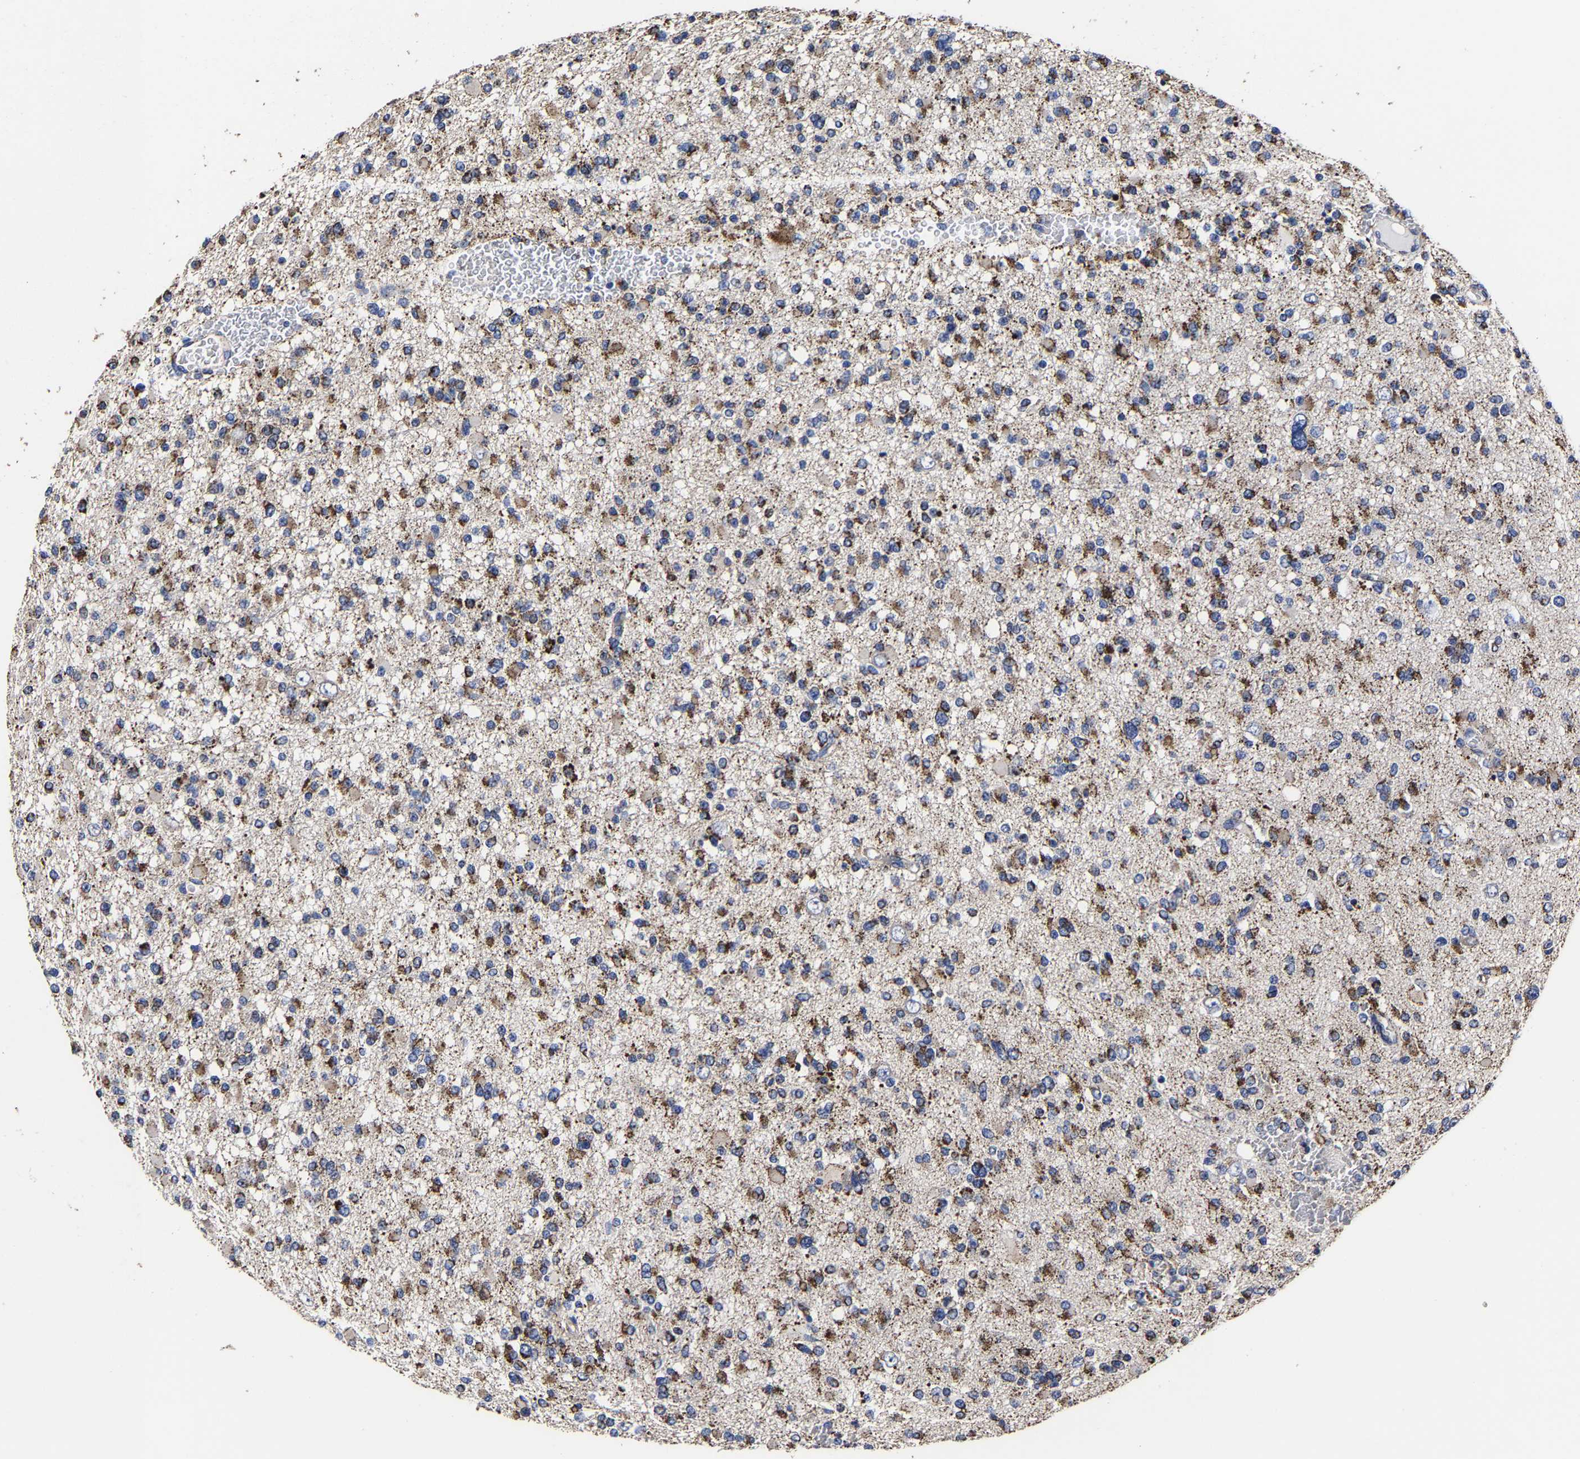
{"staining": {"intensity": "moderate", "quantity": ">75%", "location": "cytoplasmic/membranous"}, "tissue": "glioma", "cell_type": "Tumor cells", "image_type": "cancer", "snomed": [{"axis": "morphology", "description": "Glioma, malignant, Low grade"}, {"axis": "topography", "description": "Brain"}], "caption": "Malignant low-grade glioma tissue demonstrates moderate cytoplasmic/membranous staining in about >75% of tumor cells", "gene": "AASS", "patient": {"sex": "female", "age": 22}}